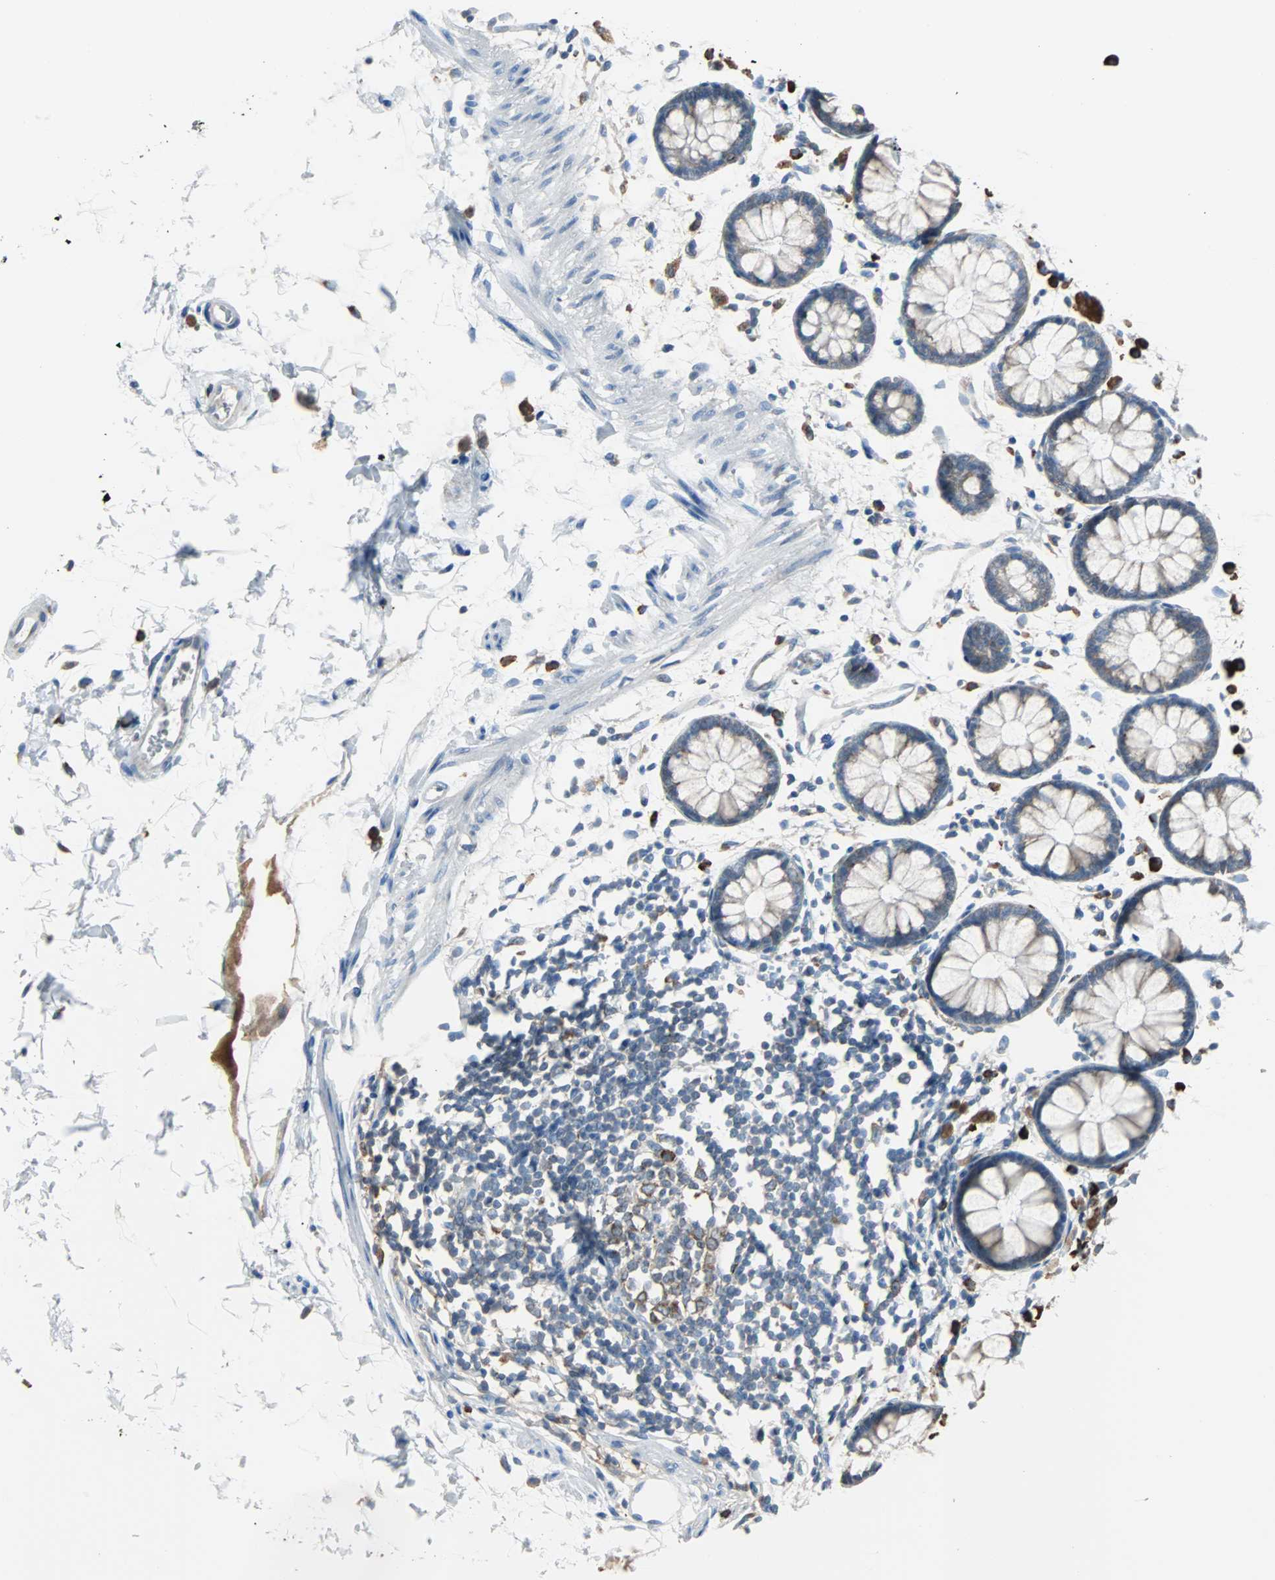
{"staining": {"intensity": "moderate", "quantity": "25%-75%", "location": "cytoplasmic/membranous"}, "tissue": "rectum", "cell_type": "Glandular cells", "image_type": "normal", "snomed": [{"axis": "morphology", "description": "Normal tissue, NOS"}, {"axis": "topography", "description": "Rectum"}], "caption": "Protein analysis of normal rectum reveals moderate cytoplasmic/membranous expression in about 25%-75% of glandular cells.", "gene": "PDIA4", "patient": {"sex": "female", "age": 66}}